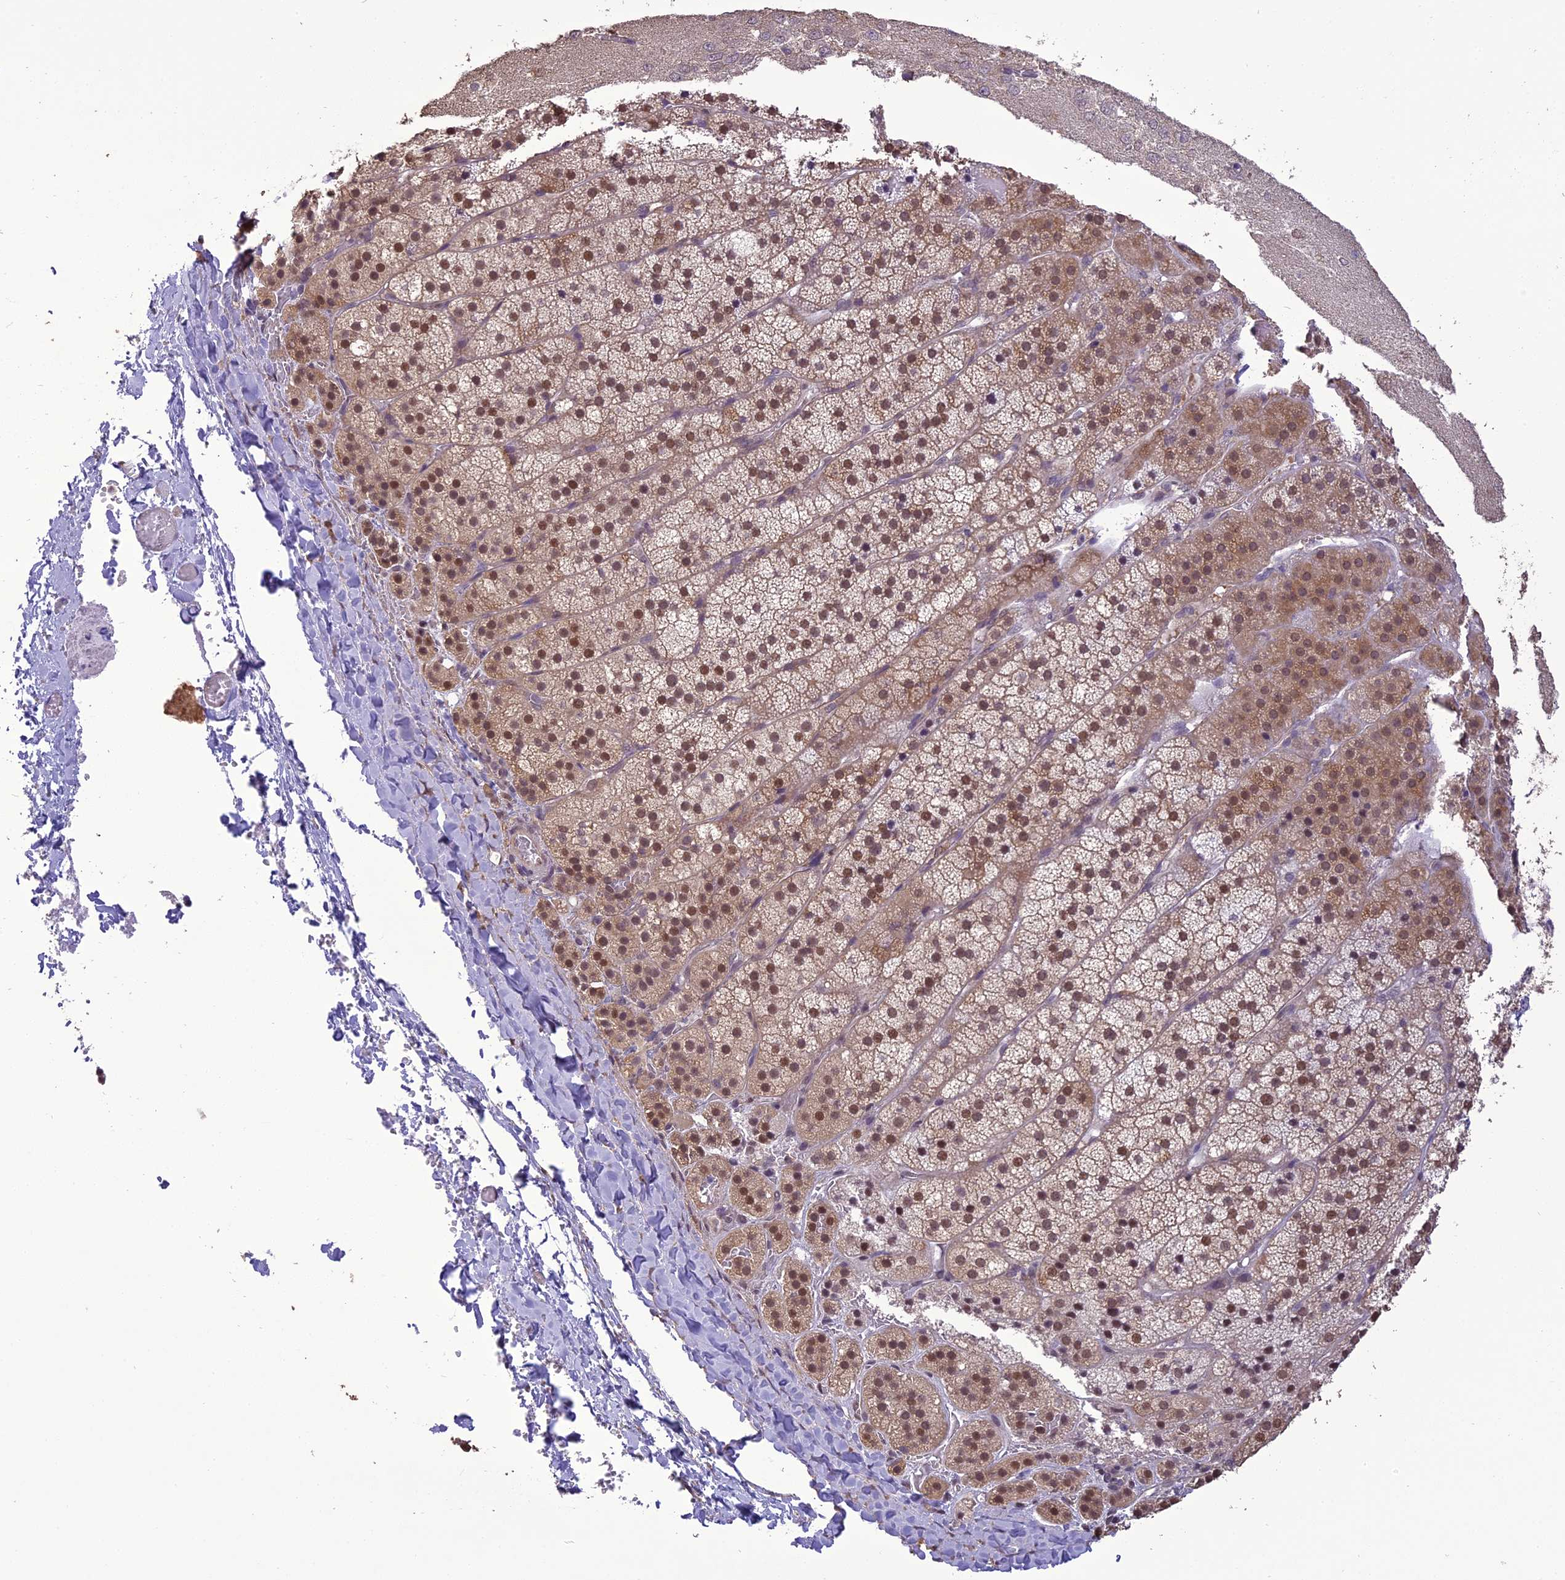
{"staining": {"intensity": "moderate", "quantity": ">75%", "location": "cytoplasmic/membranous,nuclear"}, "tissue": "adrenal gland", "cell_type": "Glandular cells", "image_type": "normal", "snomed": [{"axis": "morphology", "description": "Normal tissue, NOS"}, {"axis": "topography", "description": "Adrenal gland"}], "caption": "Protein analysis of unremarkable adrenal gland shows moderate cytoplasmic/membranous,nuclear staining in about >75% of glandular cells.", "gene": "TIGD7", "patient": {"sex": "female", "age": 44}}